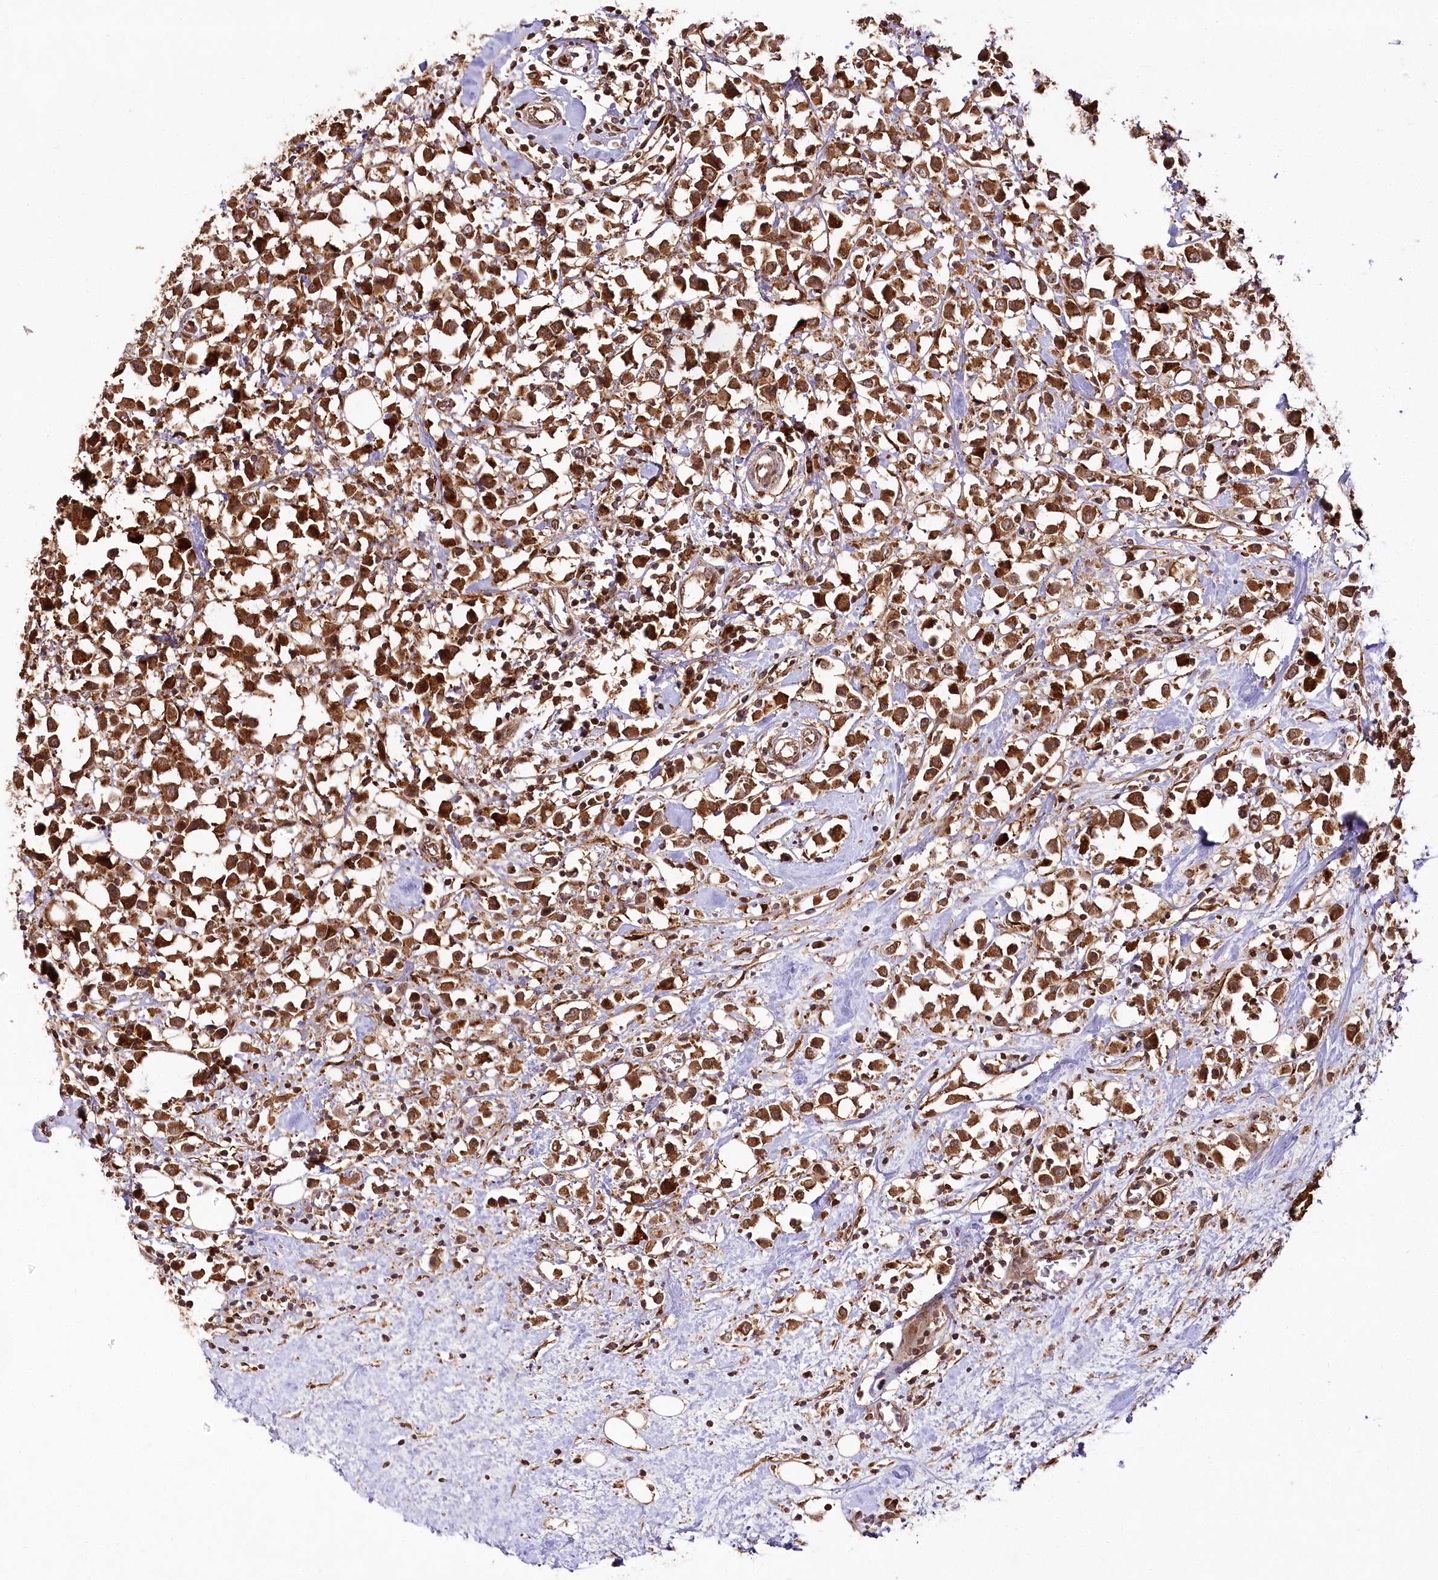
{"staining": {"intensity": "strong", "quantity": ">75%", "location": "cytoplasmic/membranous"}, "tissue": "breast cancer", "cell_type": "Tumor cells", "image_type": "cancer", "snomed": [{"axis": "morphology", "description": "Duct carcinoma"}, {"axis": "topography", "description": "Breast"}], "caption": "Approximately >75% of tumor cells in human breast infiltrating ductal carcinoma reveal strong cytoplasmic/membranous protein positivity as visualized by brown immunohistochemical staining.", "gene": "COPG1", "patient": {"sex": "female", "age": 61}}